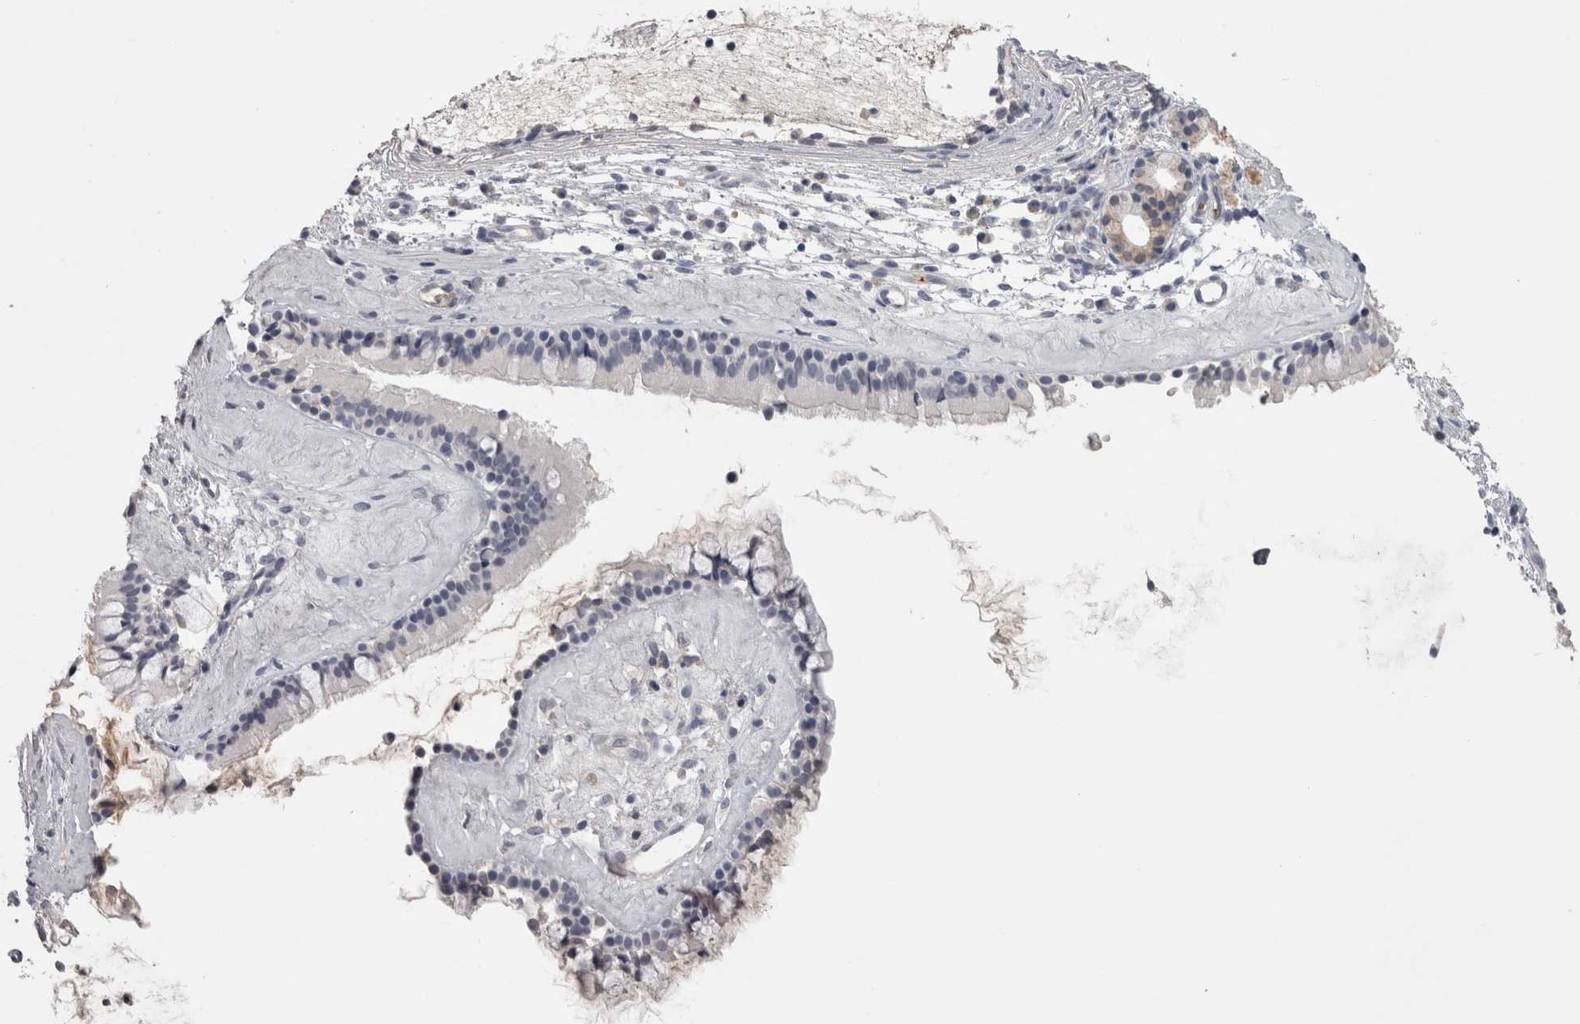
{"staining": {"intensity": "negative", "quantity": "none", "location": "none"}, "tissue": "nasopharynx", "cell_type": "Respiratory epithelial cells", "image_type": "normal", "snomed": [{"axis": "morphology", "description": "Normal tissue, NOS"}, {"axis": "topography", "description": "Nasopharynx"}], "caption": "Immunohistochemical staining of normal human nasopharynx exhibits no significant expression in respiratory epithelial cells.", "gene": "SAA4", "patient": {"sex": "female", "age": 42}}